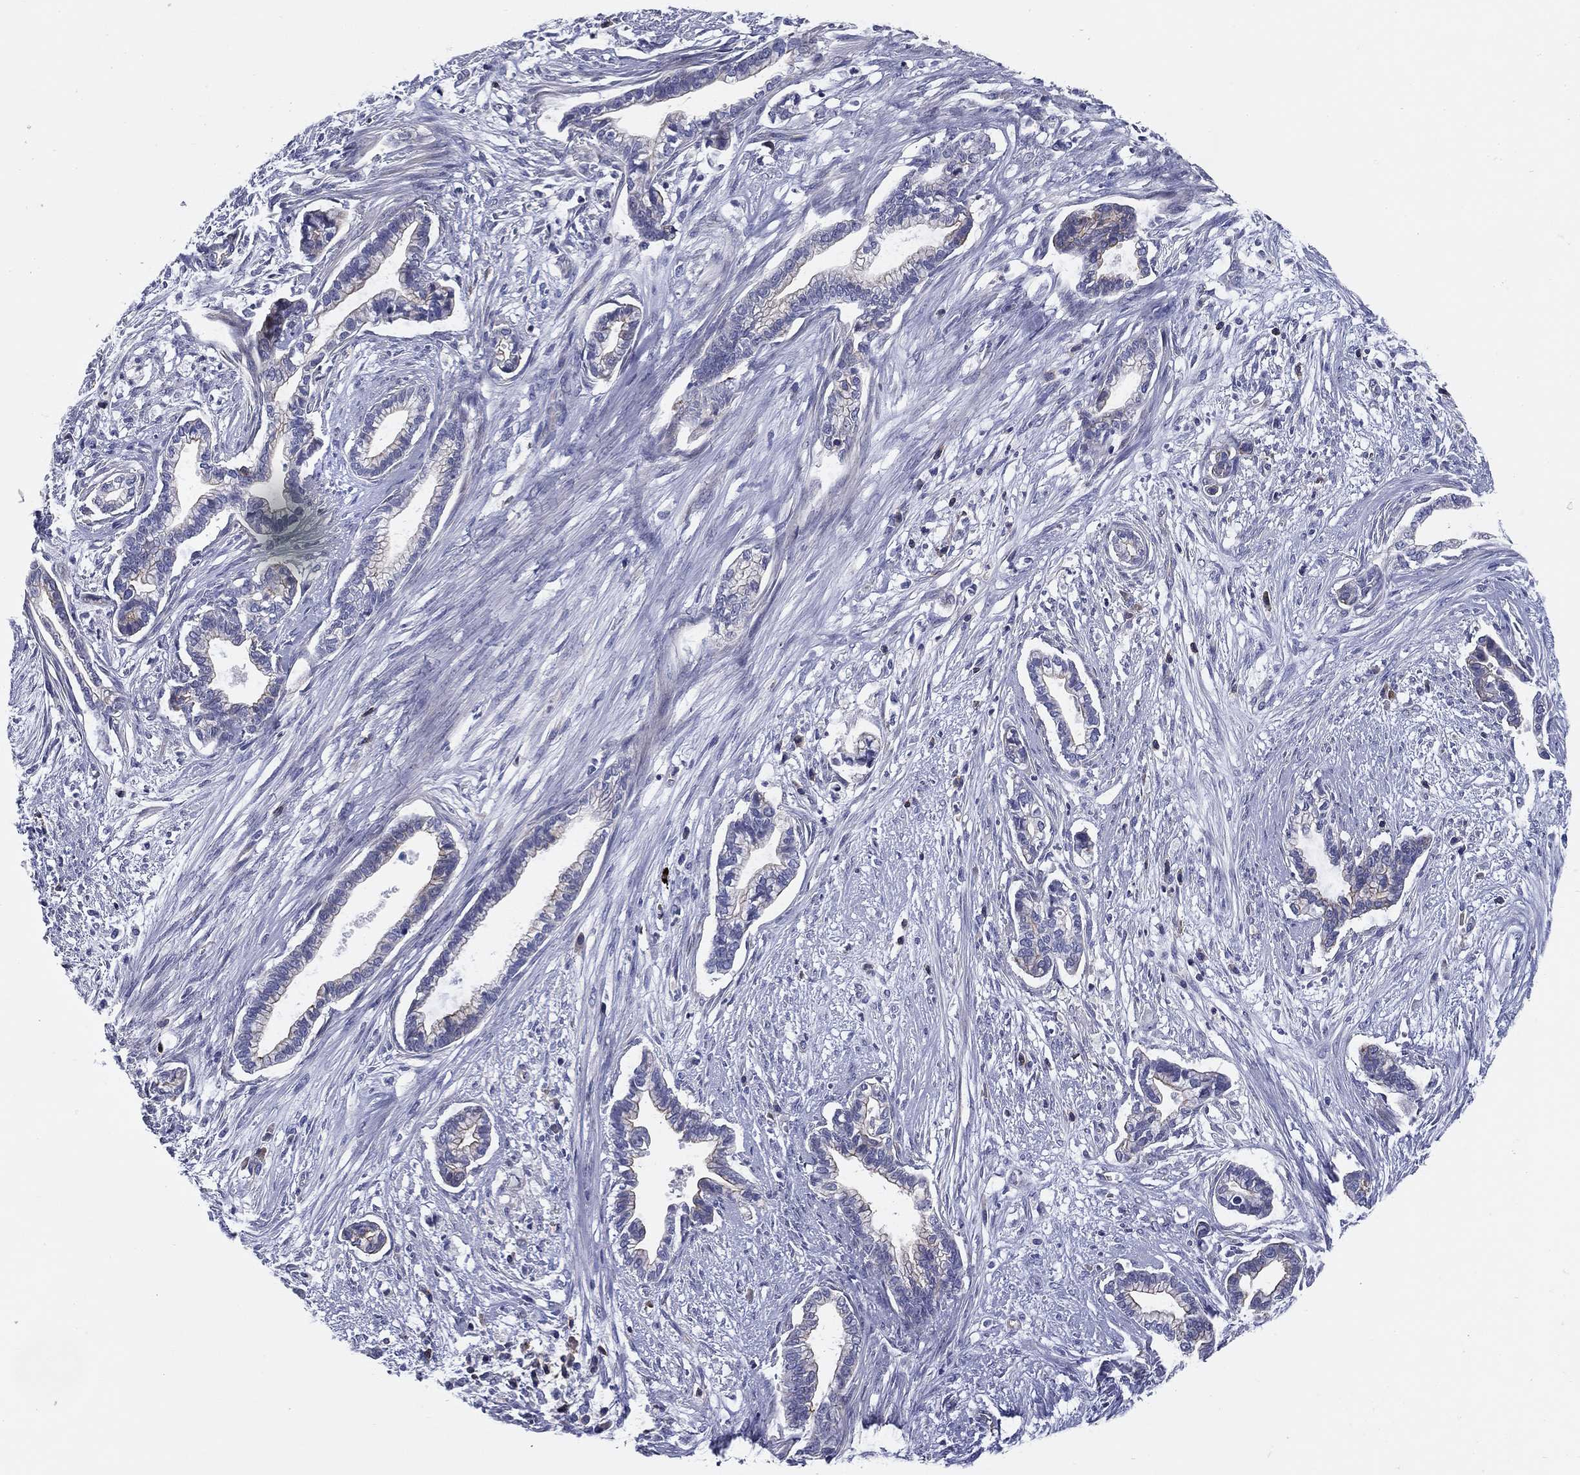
{"staining": {"intensity": "moderate", "quantity": "<25%", "location": "cytoplasmic/membranous"}, "tissue": "cervical cancer", "cell_type": "Tumor cells", "image_type": "cancer", "snomed": [{"axis": "morphology", "description": "Adenocarcinoma, NOS"}, {"axis": "topography", "description": "Cervix"}], "caption": "IHC histopathology image of neoplastic tissue: cervical adenocarcinoma stained using IHC shows low levels of moderate protein expression localized specifically in the cytoplasmic/membranous of tumor cells, appearing as a cytoplasmic/membranous brown color.", "gene": "SIT1", "patient": {"sex": "female", "age": 62}}